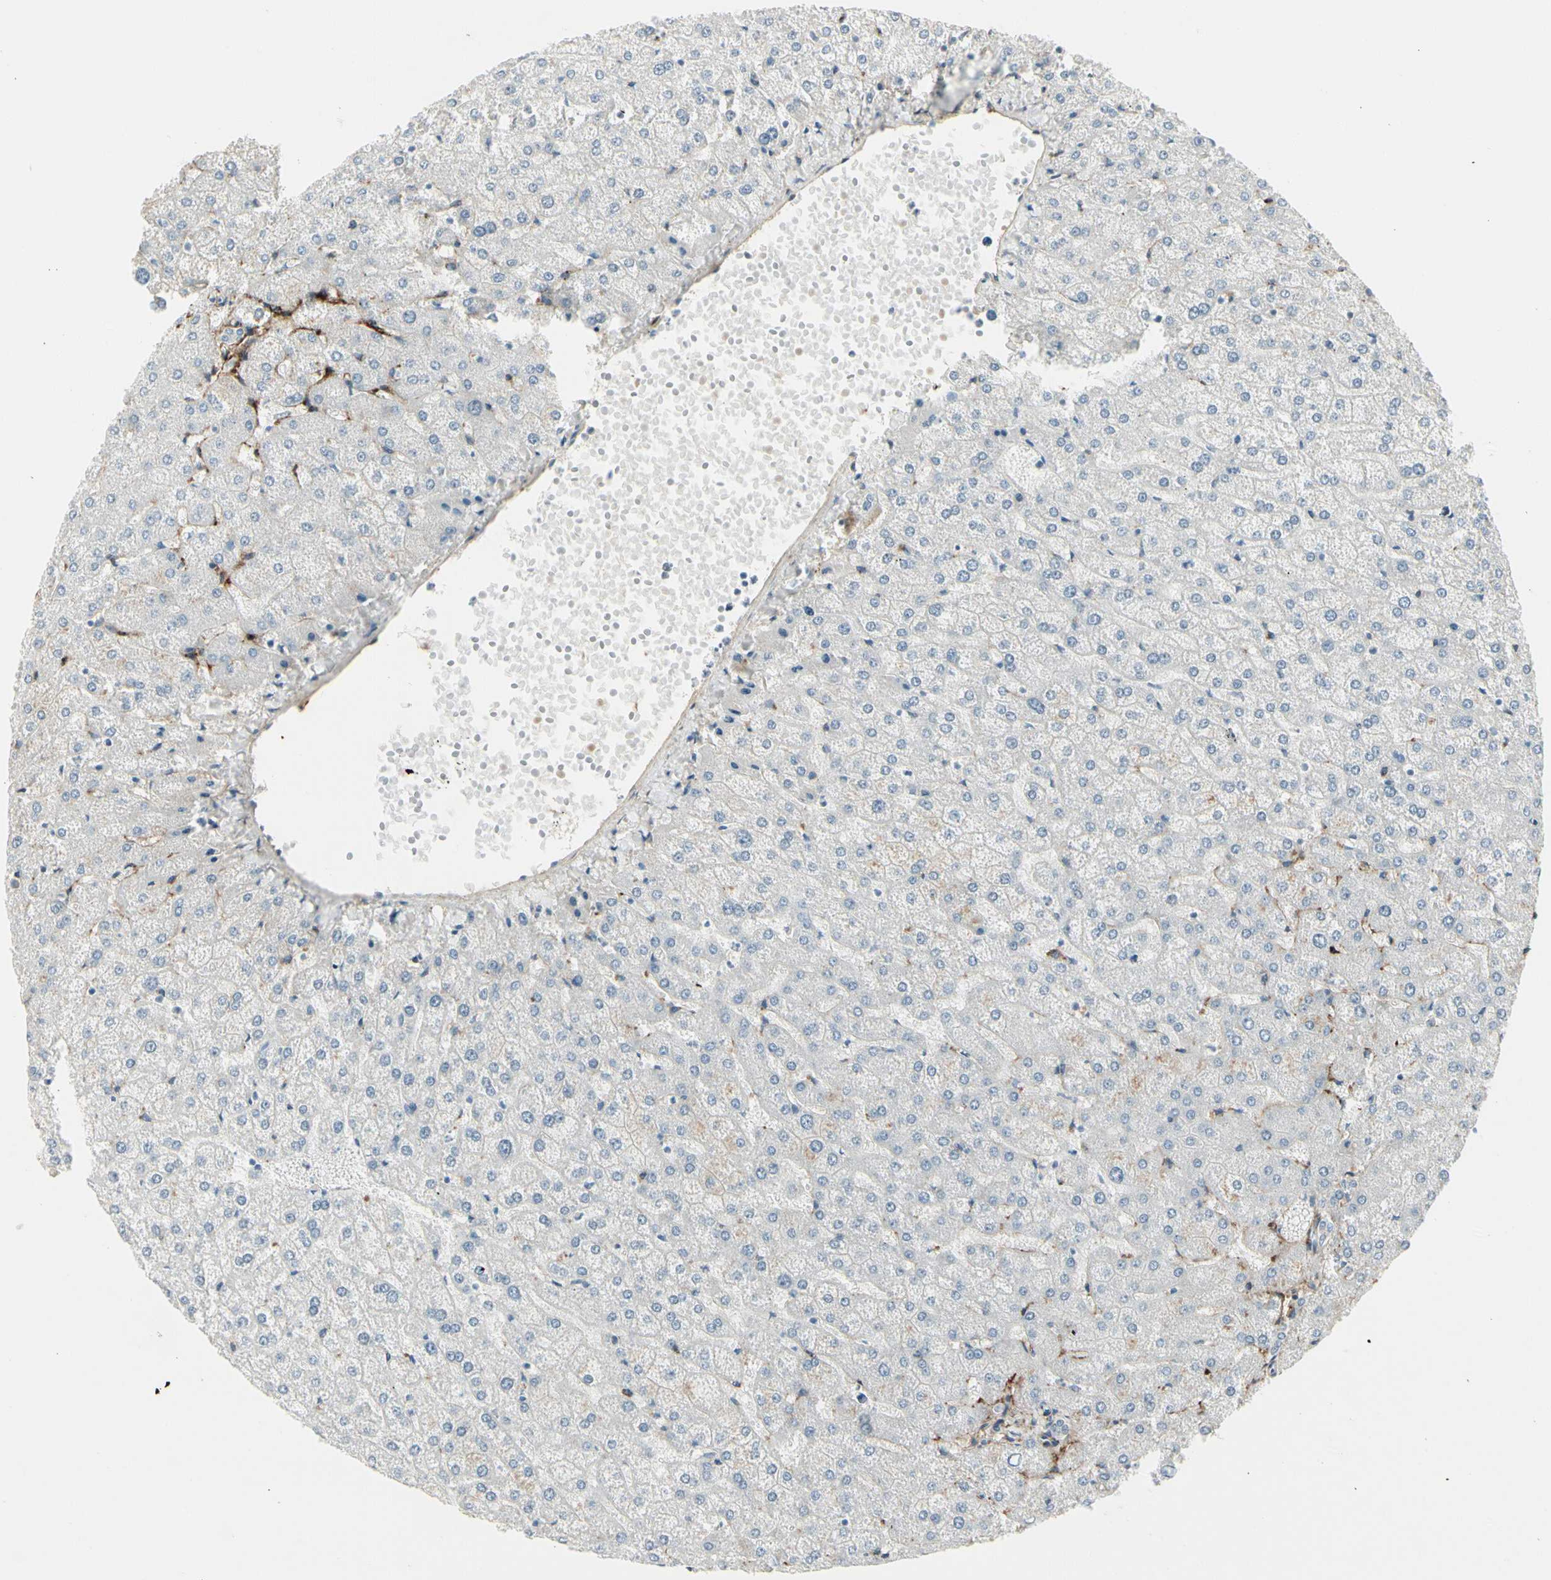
{"staining": {"intensity": "negative", "quantity": "none", "location": "none"}, "tissue": "liver", "cell_type": "Cholangiocytes", "image_type": "normal", "snomed": [{"axis": "morphology", "description": "Normal tissue, NOS"}, {"axis": "topography", "description": "Liver"}], "caption": "DAB (3,3'-diaminobenzidine) immunohistochemical staining of normal liver exhibits no significant expression in cholangiocytes. The staining was performed using DAB to visualize the protein expression in brown, while the nuclei were stained in blue with hematoxylin (Magnification: 20x).", "gene": "CACNA2D1", "patient": {"sex": "female", "age": 32}}